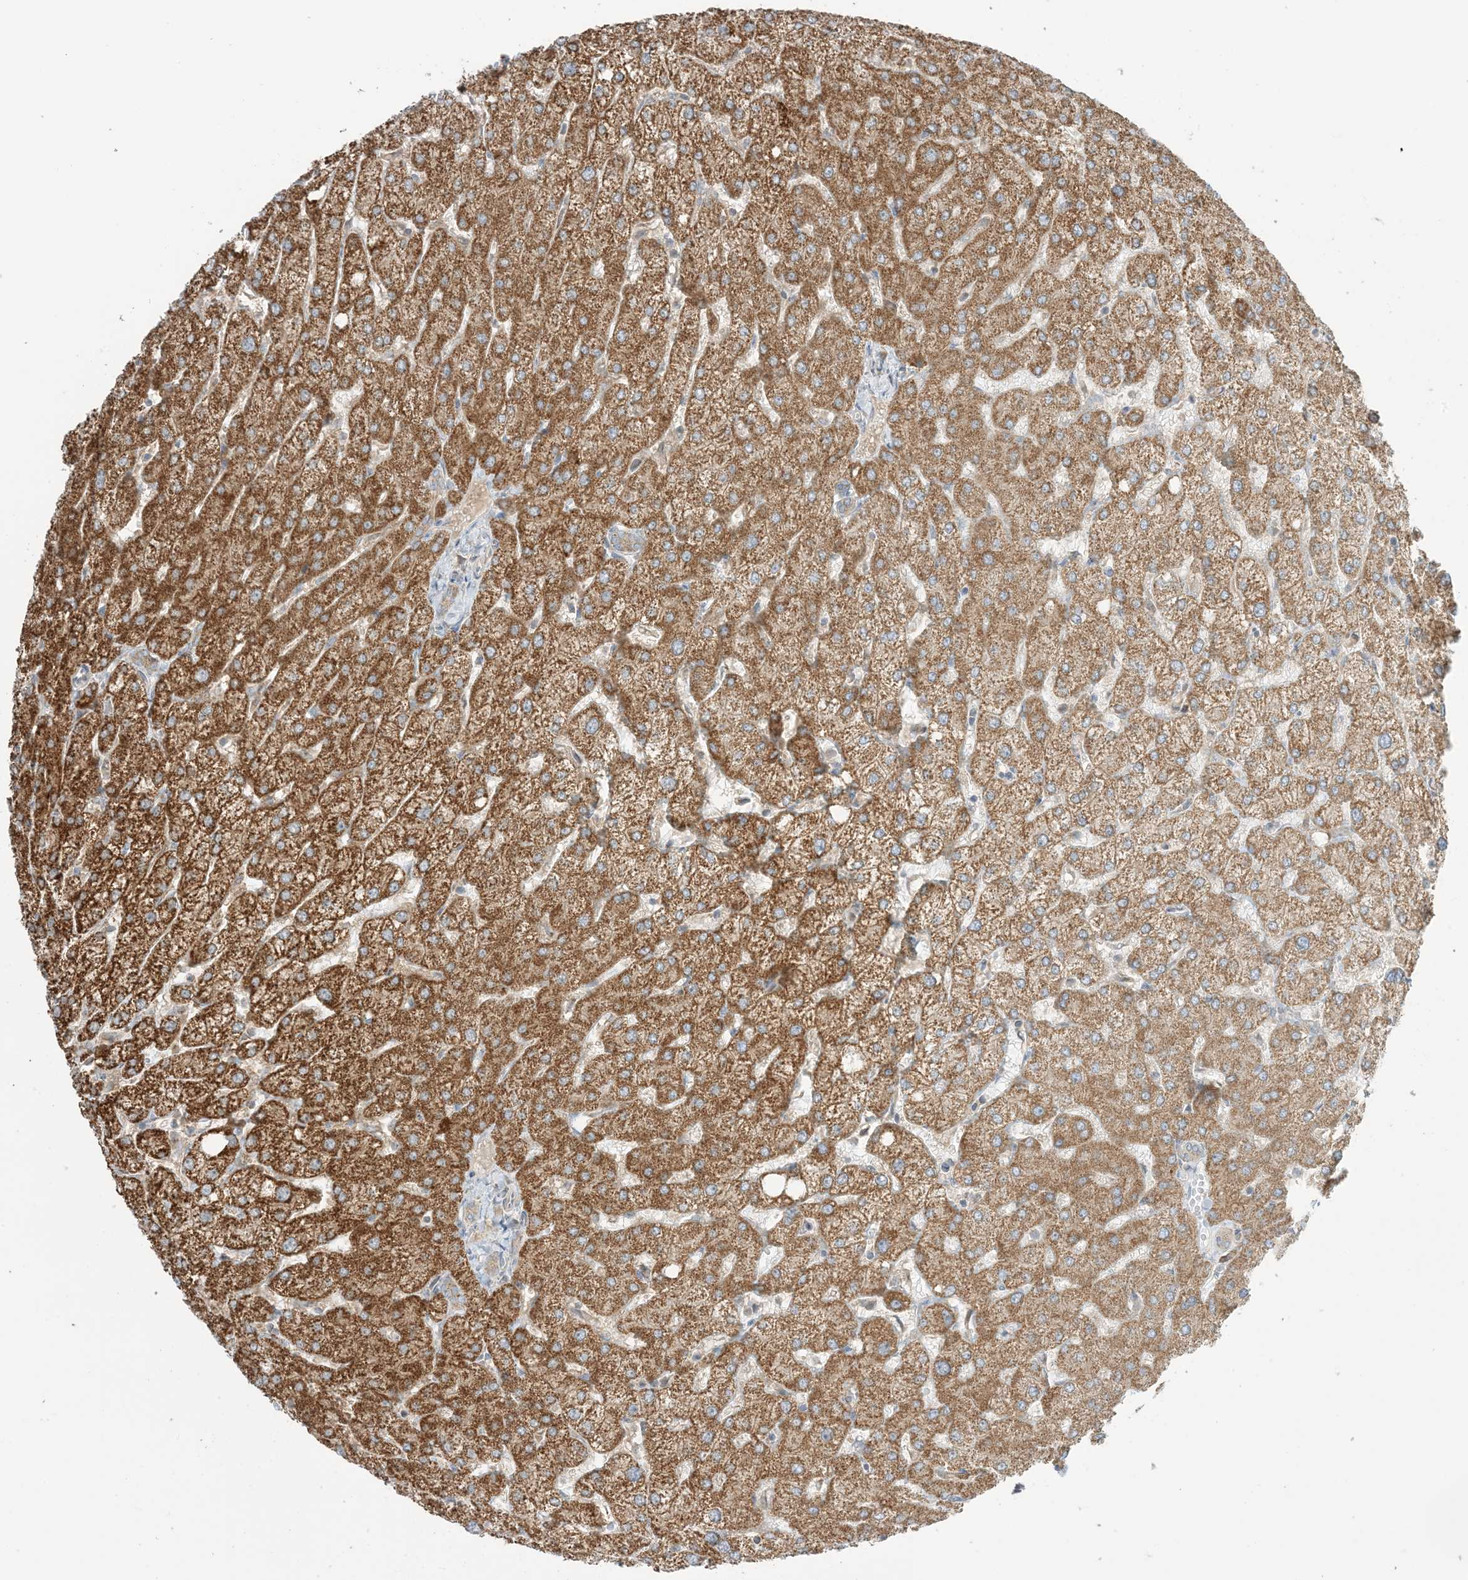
{"staining": {"intensity": "moderate", "quantity": "25%-75%", "location": "cytoplasmic/membranous"}, "tissue": "liver", "cell_type": "Cholangiocytes", "image_type": "normal", "snomed": [{"axis": "morphology", "description": "Normal tissue, NOS"}, {"axis": "topography", "description": "Liver"}], "caption": "Normal liver reveals moderate cytoplasmic/membranous expression in approximately 25%-75% of cholangiocytes.", "gene": "N4BP3", "patient": {"sex": "female", "age": 54}}